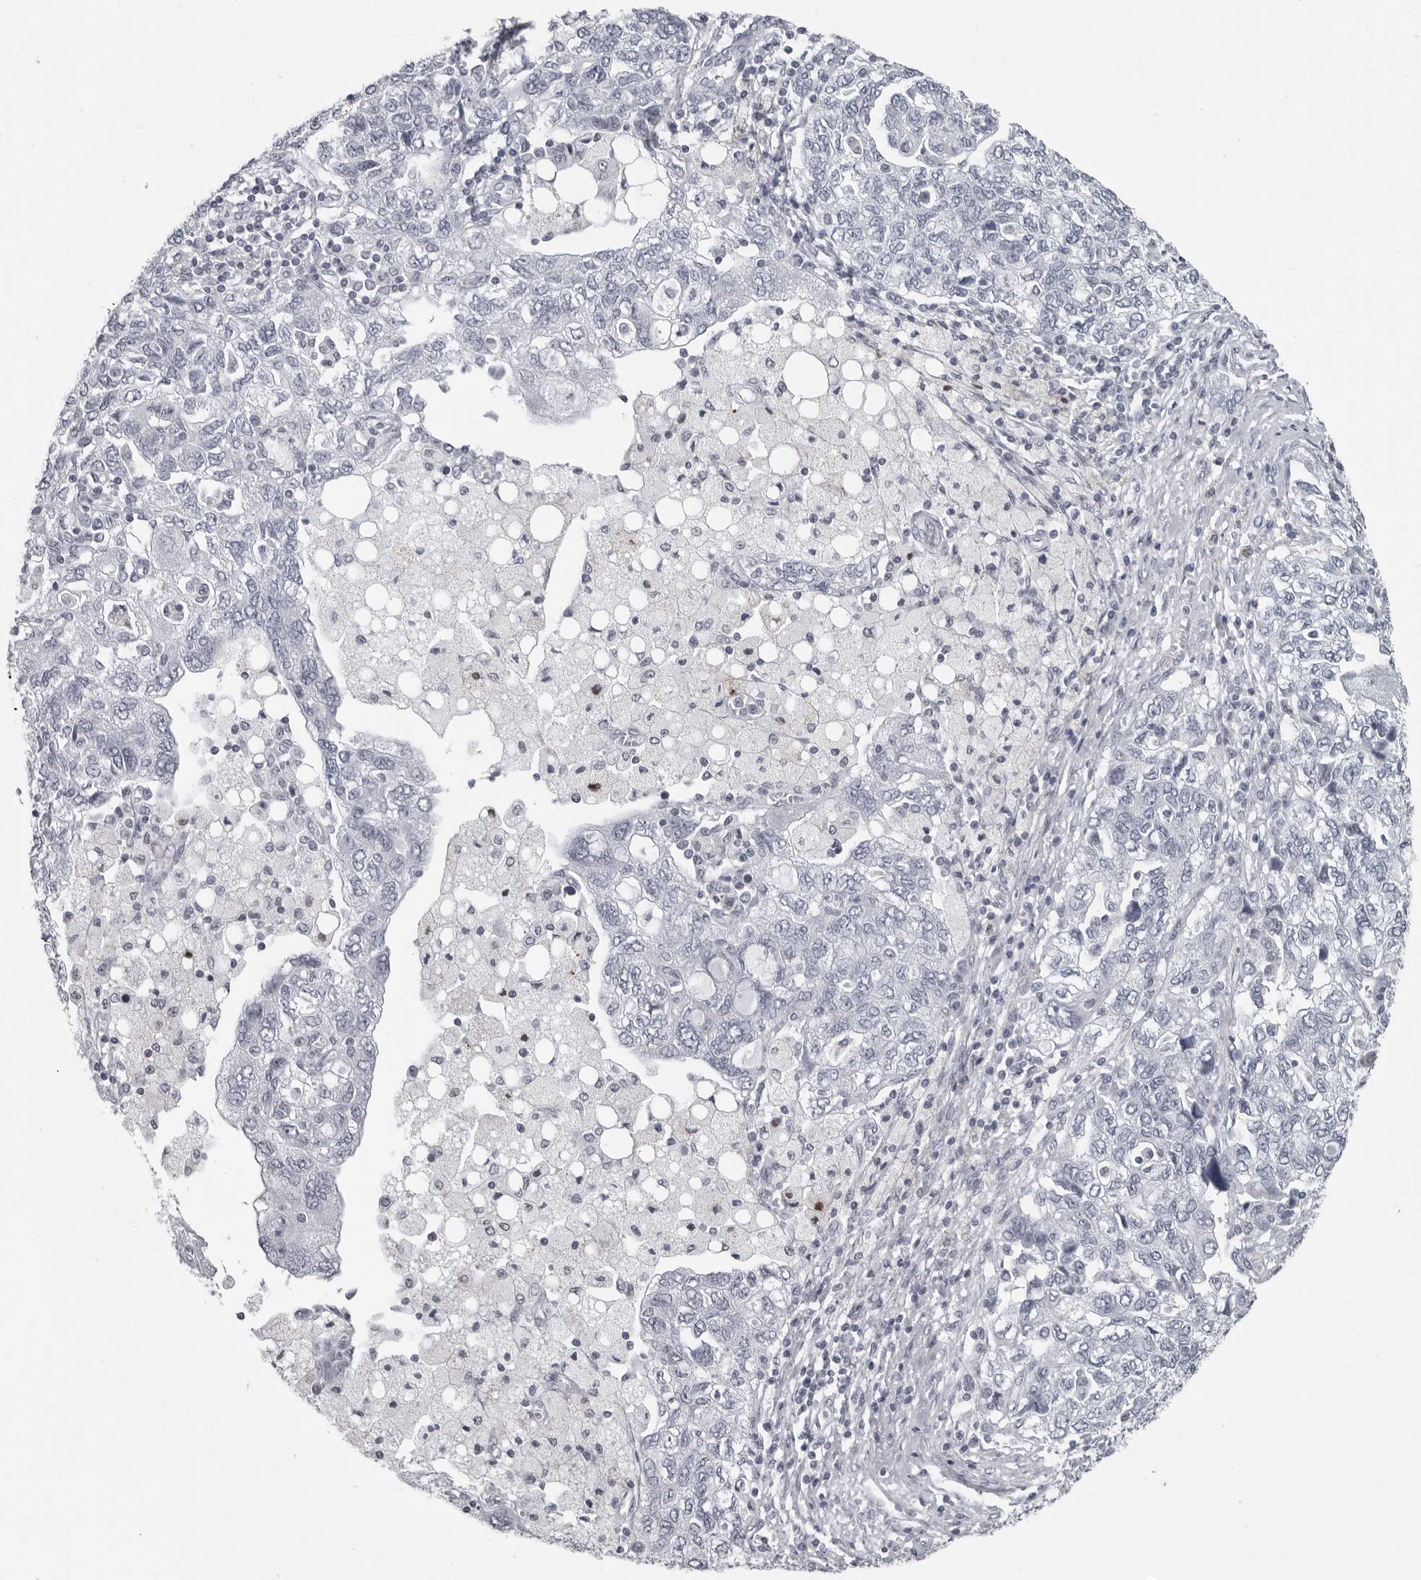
{"staining": {"intensity": "negative", "quantity": "none", "location": "none"}, "tissue": "ovarian cancer", "cell_type": "Tumor cells", "image_type": "cancer", "snomed": [{"axis": "morphology", "description": "Carcinoma, NOS"}, {"axis": "morphology", "description": "Cystadenocarcinoma, serous, NOS"}, {"axis": "topography", "description": "Ovary"}], "caption": "Immunohistochemistry micrograph of neoplastic tissue: ovarian cancer stained with DAB (3,3'-diaminobenzidine) shows no significant protein staining in tumor cells.", "gene": "LZIC", "patient": {"sex": "female", "age": 69}}